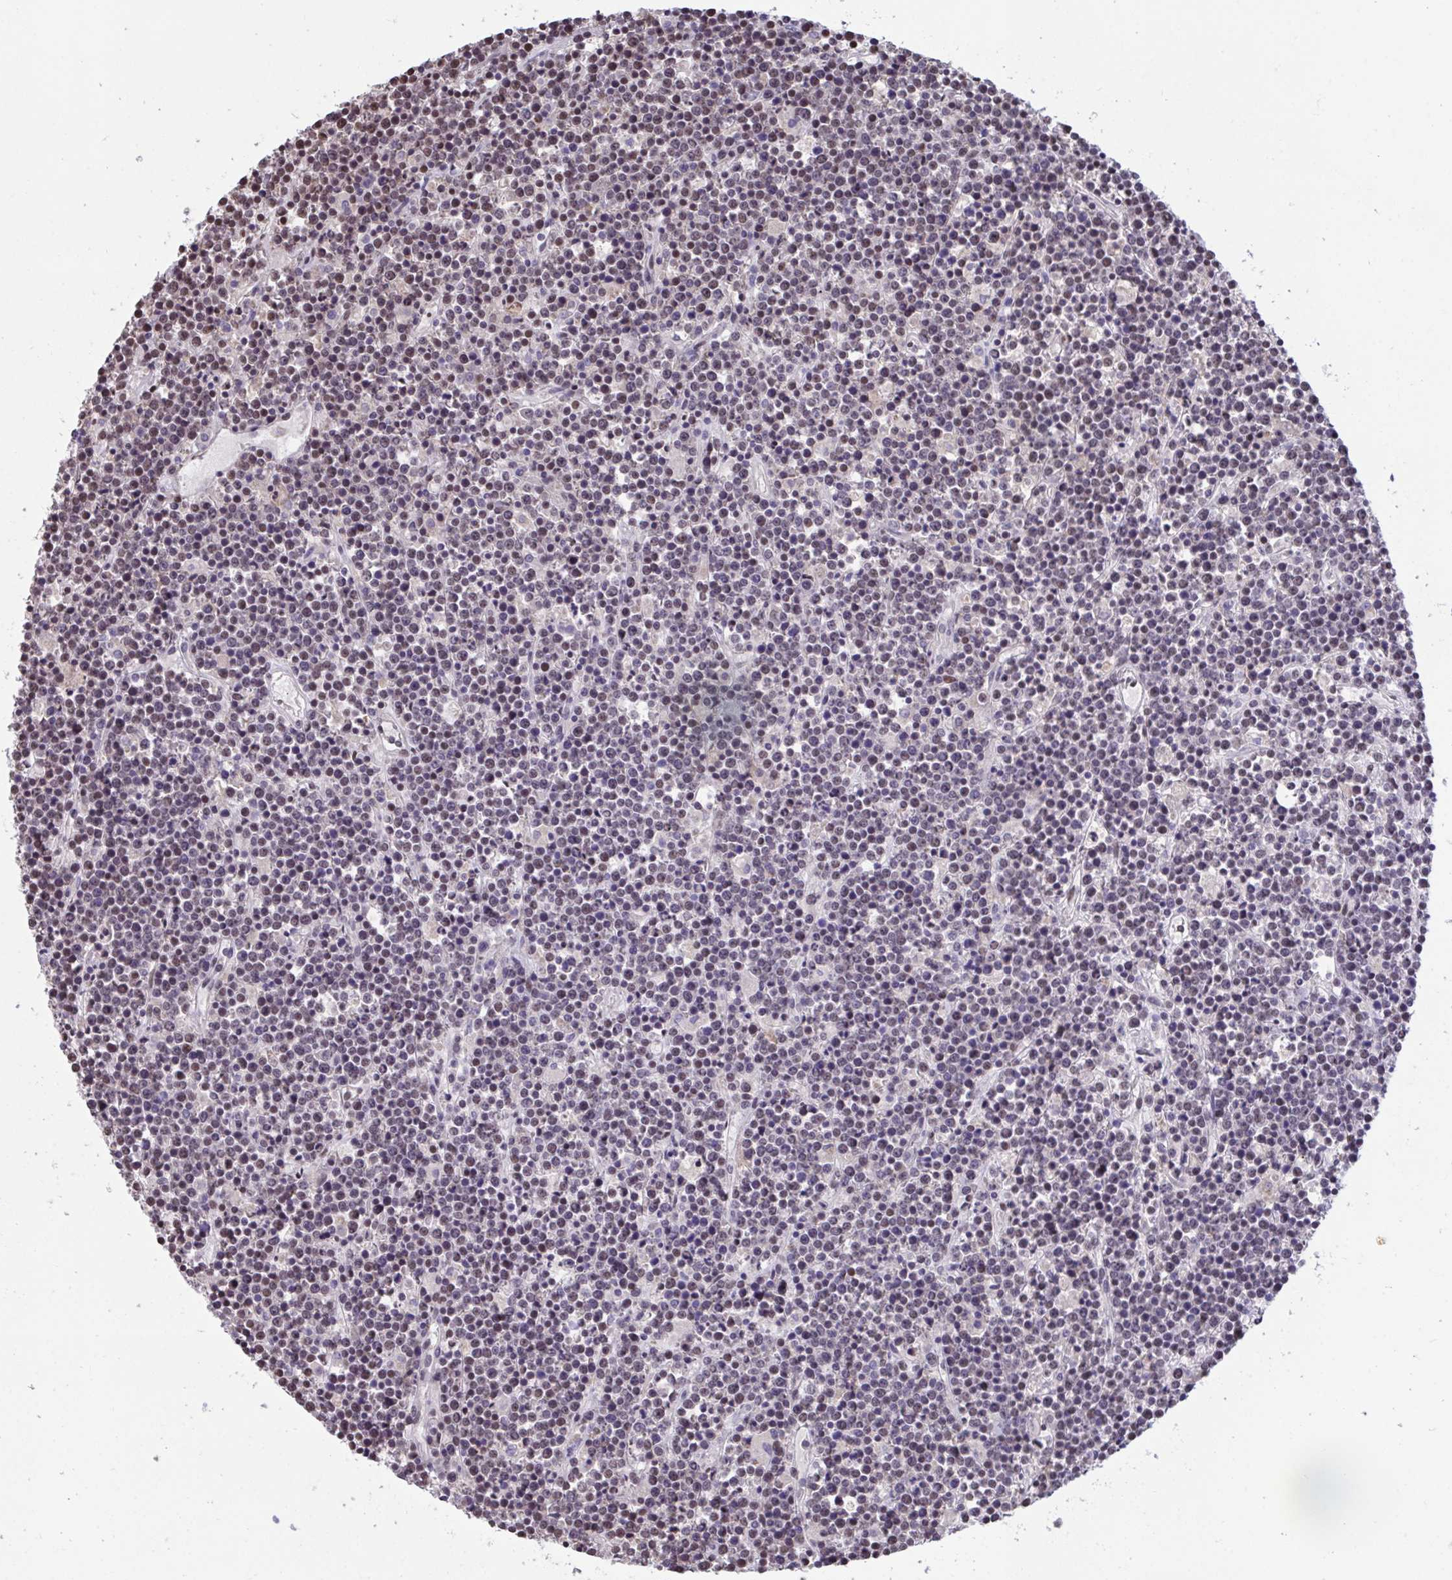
{"staining": {"intensity": "moderate", "quantity": "25%-75%", "location": "nuclear"}, "tissue": "lymphoma", "cell_type": "Tumor cells", "image_type": "cancer", "snomed": [{"axis": "morphology", "description": "Malignant lymphoma, non-Hodgkin's type, High grade"}, {"axis": "topography", "description": "Ovary"}], "caption": "Brown immunohistochemical staining in human high-grade malignant lymphoma, non-Hodgkin's type exhibits moderate nuclear expression in about 25%-75% of tumor cells.", "gene": "HNRNPDL", "patient": {"sex": "female", "age": 56}}